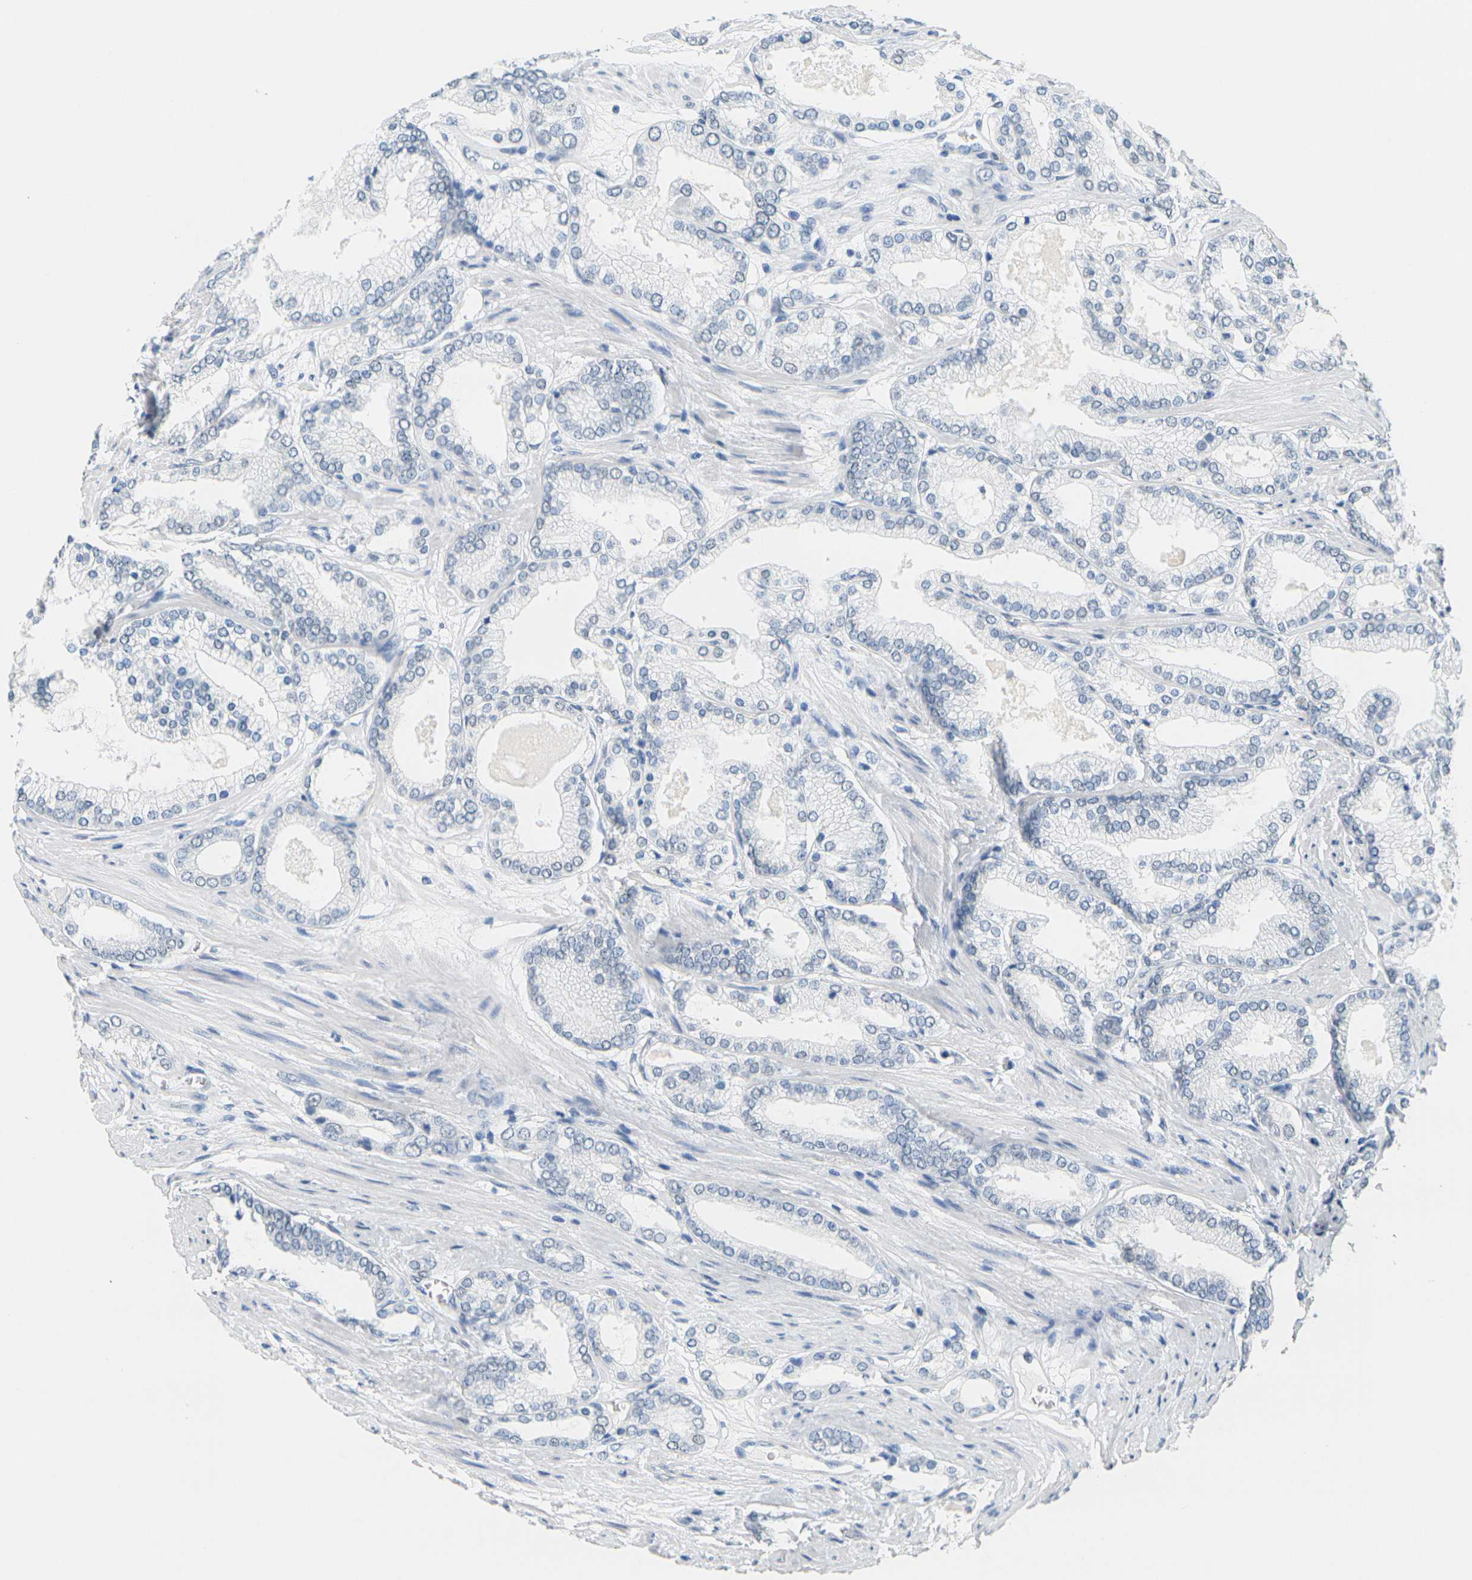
{"staining": {"intensity": "negative", "quantity": "none", "location": "none"}, "tissue": "prostate cancer", "cell_type": "Tumor cells", "image_type": "cancer", "snomed": [{"axis": "morphology", "description": "Adenocarcinoma, High grade"}, {"axis": "topography", "description": "Prostate"}], "caption": "A high-resolution histopathology image shows immunohistochemistry staining of prostate cancer, which demonstrates no significant positivity in tumor cells.", "gene": "CTAG1A", "patient": {"sex": "male", "age": 61}}